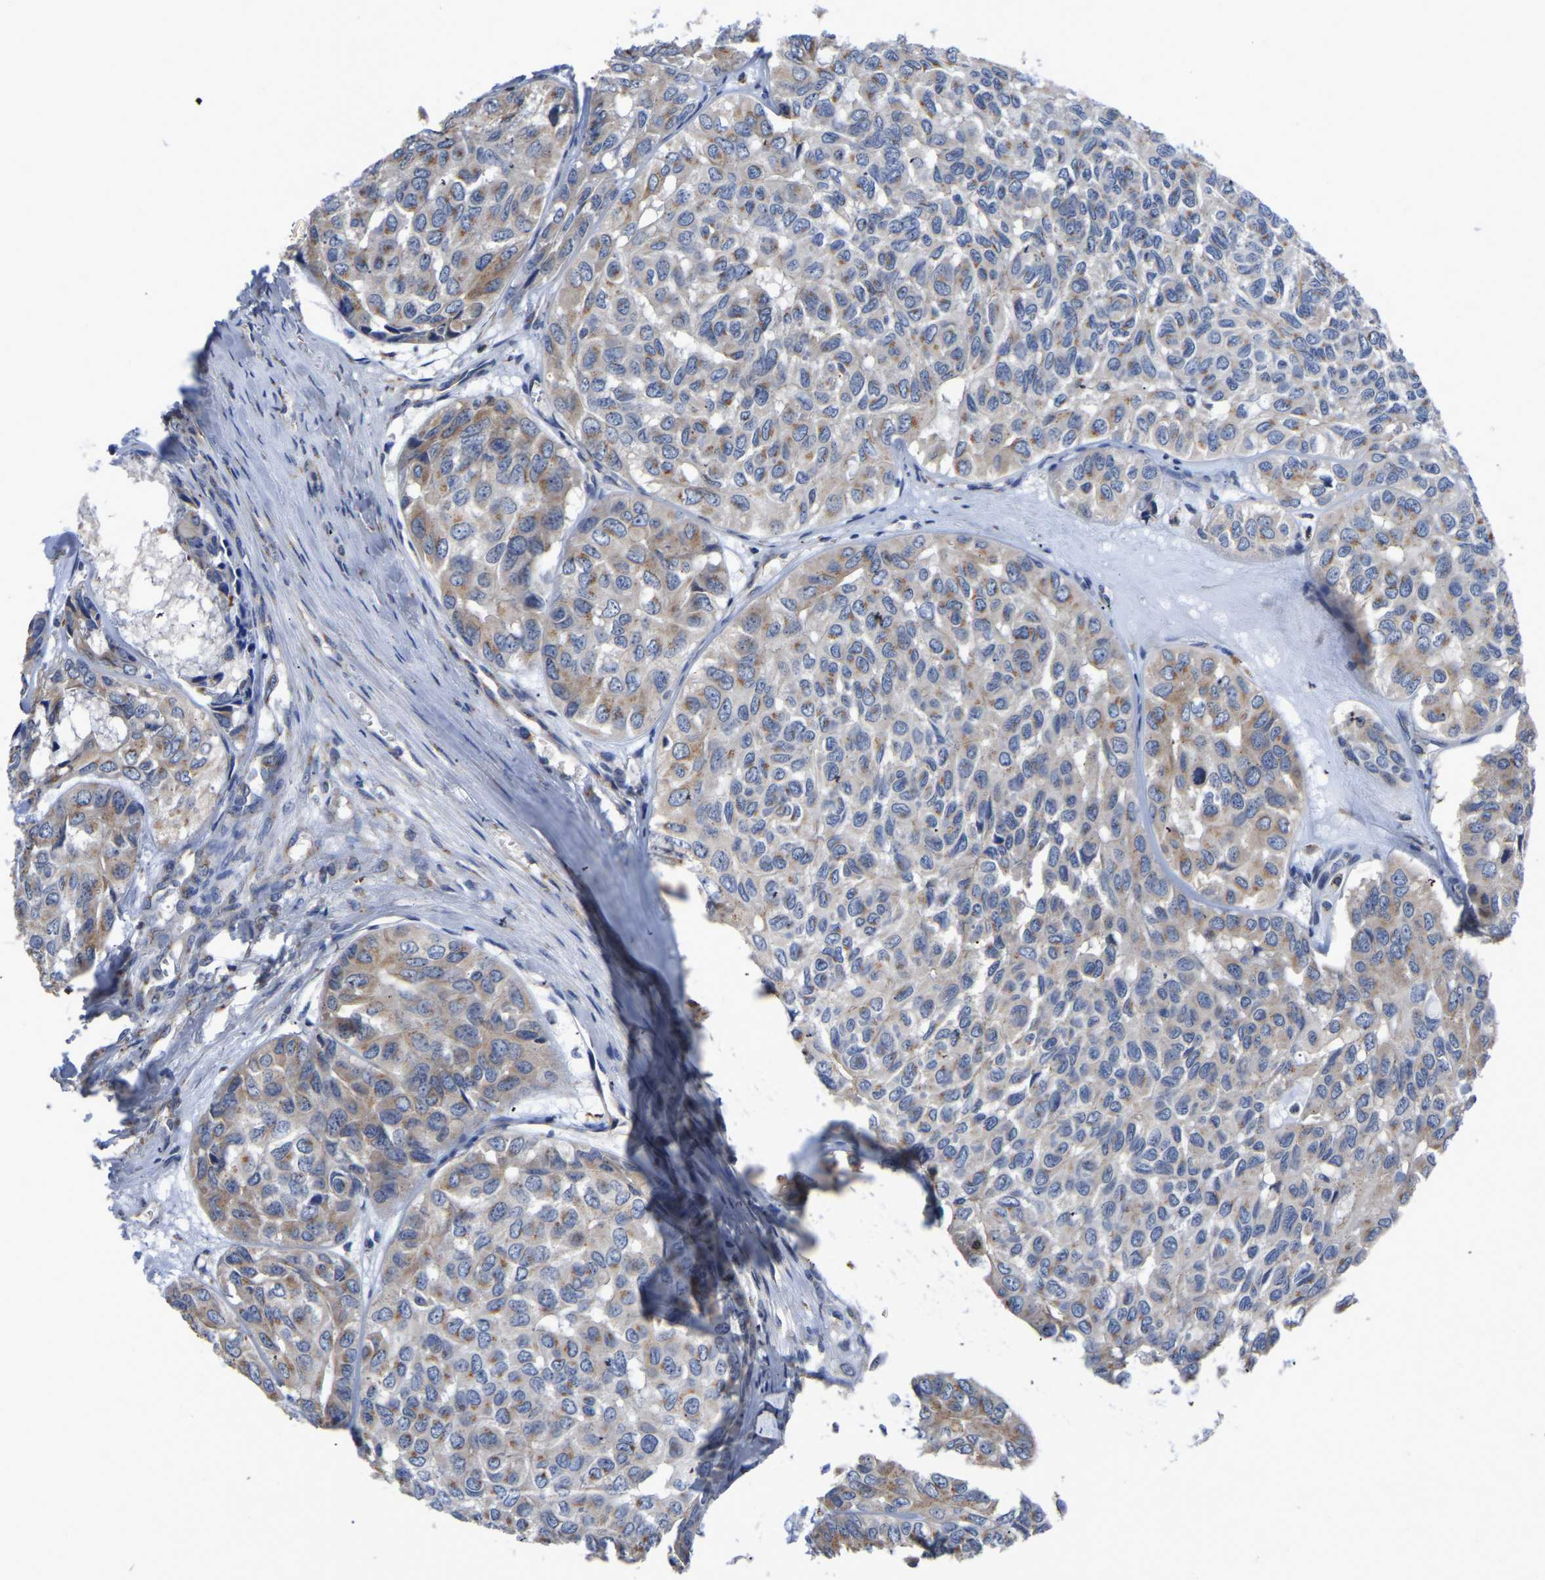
{"staining": {"intensity": "weak", "quantity": "25%-75%", "location": "cytoplasmic/membranous"}, "tissue": "head and neck cancer", "cell_type": "Tumor cells", "image_type": "cancer", "snomed": [{"axis": "morphology", "description": "Adenocarcinoma, NOS"}, {"axis": "topography", "description": "Salivary gland, NOS"}, {"axis": "topography", "description": "Head-Neck"}], "caption": "Head and neck cancer tissue displays weak cytoplasmic/membranous expression in about 25%-75% of tumor cells The protein of interest is stained brown, and the nuclei are stained in blue (DAB (3,3'-diaminobenzidine) IHC with brightfield microscopy, high magnification).", "gene": "PDLIM7", "patient": {"sex": "female", "age": 76}}